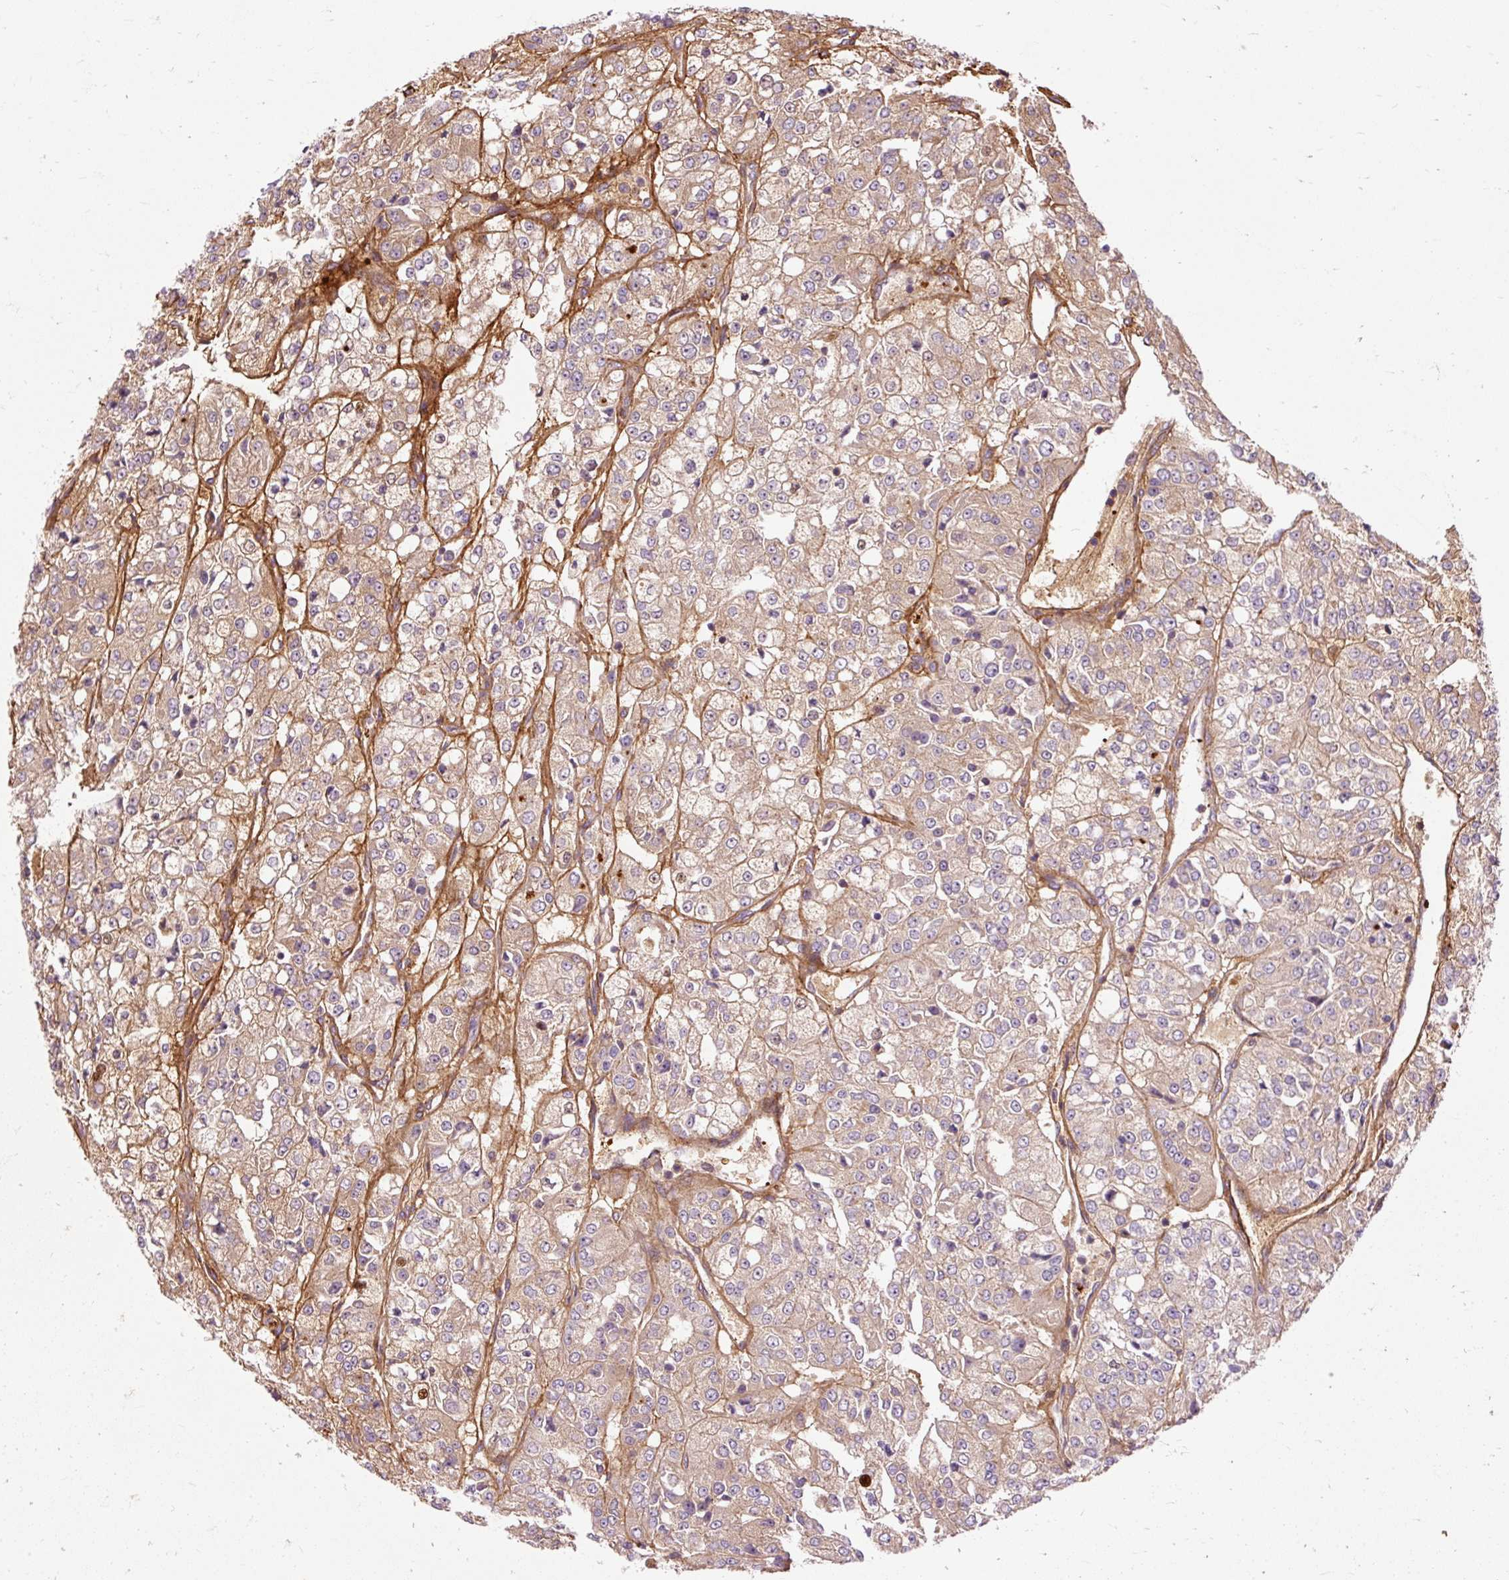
{"staining": {"intensity": "weak", "quantity": ">75%", "location": "cytoplasmic/membranous"}, "tissue": "renal cancer", "cell_type": "Tumor cells", "image_type": "cancer", "snomed": [{"axis": "morphology", "description": "Adenocarcinoma, NOS"}, {"axis": "topography", "description": "Kidney"}], "caption": "A low amount of weak cytoplasmic/membranous expression is present in approximately >75% of tumor cells in renal cancer tissue. (Stains: DAB (3,3'-diaminobenzidine) in brown, nuclei in blue, Microscopy: brightfield microscopy at high magnification).", "gene": "CEBPZ", "patient": {"sex": "female", "age": 63}}